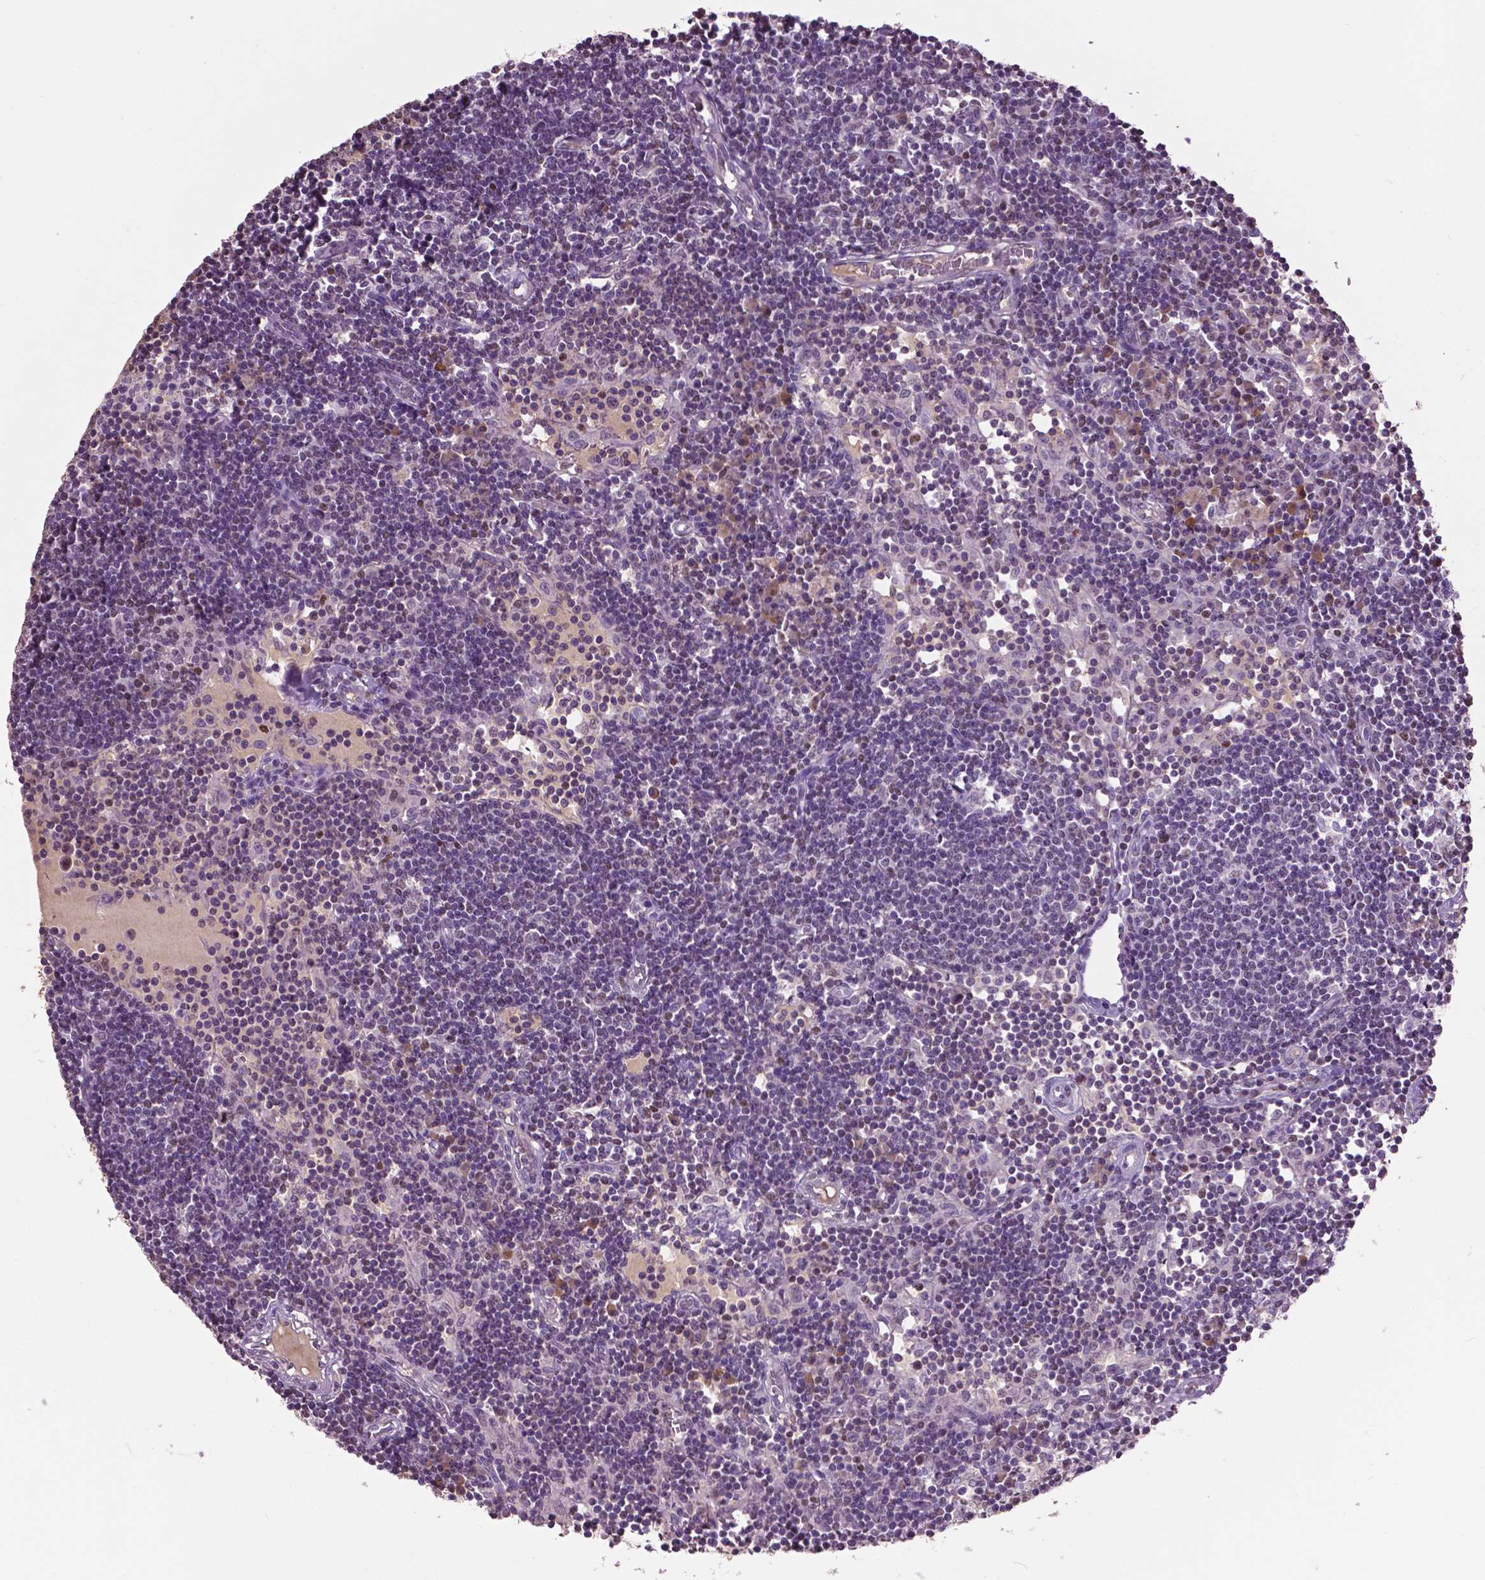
{"staining": {"intensity": "moderate", "quantity": "<25%", "location": "nuclear"}, "tissue": "lymph node", "cell_type": "Germinal center cells", "image_type": "normal", "snomed": [{"axis": "morphology", "description": "Normal tissue, NOS"}, {"axis": "topography", "description": "Lymph node"}], "caption": "Protein expression analysis of unremarkable human lymph node reveals moderate nuclear staining in approximately <25% of germinal center cells. The protein is shown in brown color, while the nuclei are stained blue.", "gene": "RUNX3", "patient": {"sex": "female", "age": 72}}